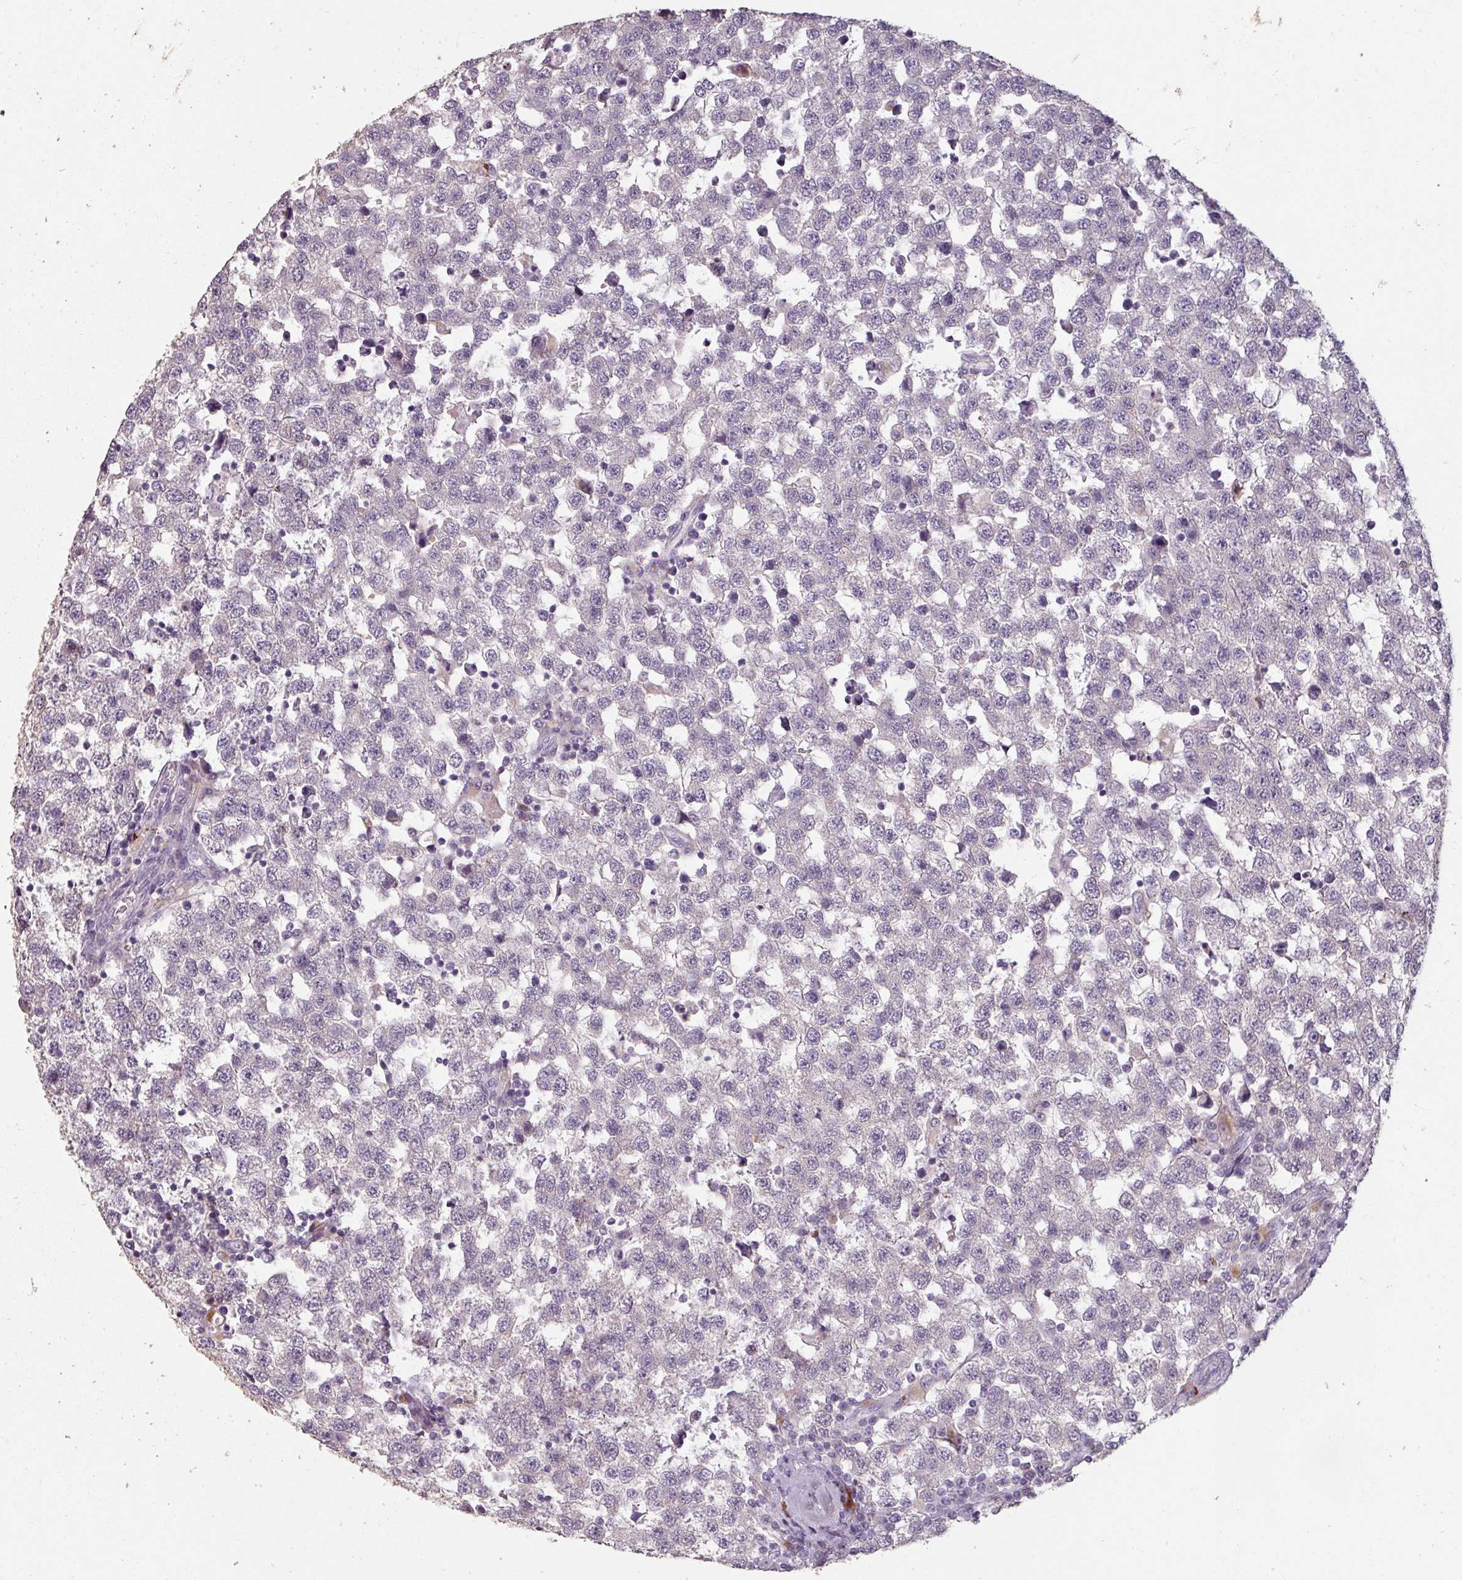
{"staining": {"intensity": "negative", "quantity": "none", "location": "none"}, "tissue": "testis cancer", "cell_type": "Tumor cells", "image_type": "cancer", "snomed": [{"axis": "morphology", "description": "Seminoma, NOS"}, {"axis": "topography", "description": "Testis"}], "caption": "The histopathology image displays no significant positivity in tumor cells of seminoma (testis).", "gene": "LYPLA1", "patient": {"sex": "male", "age": 34}}